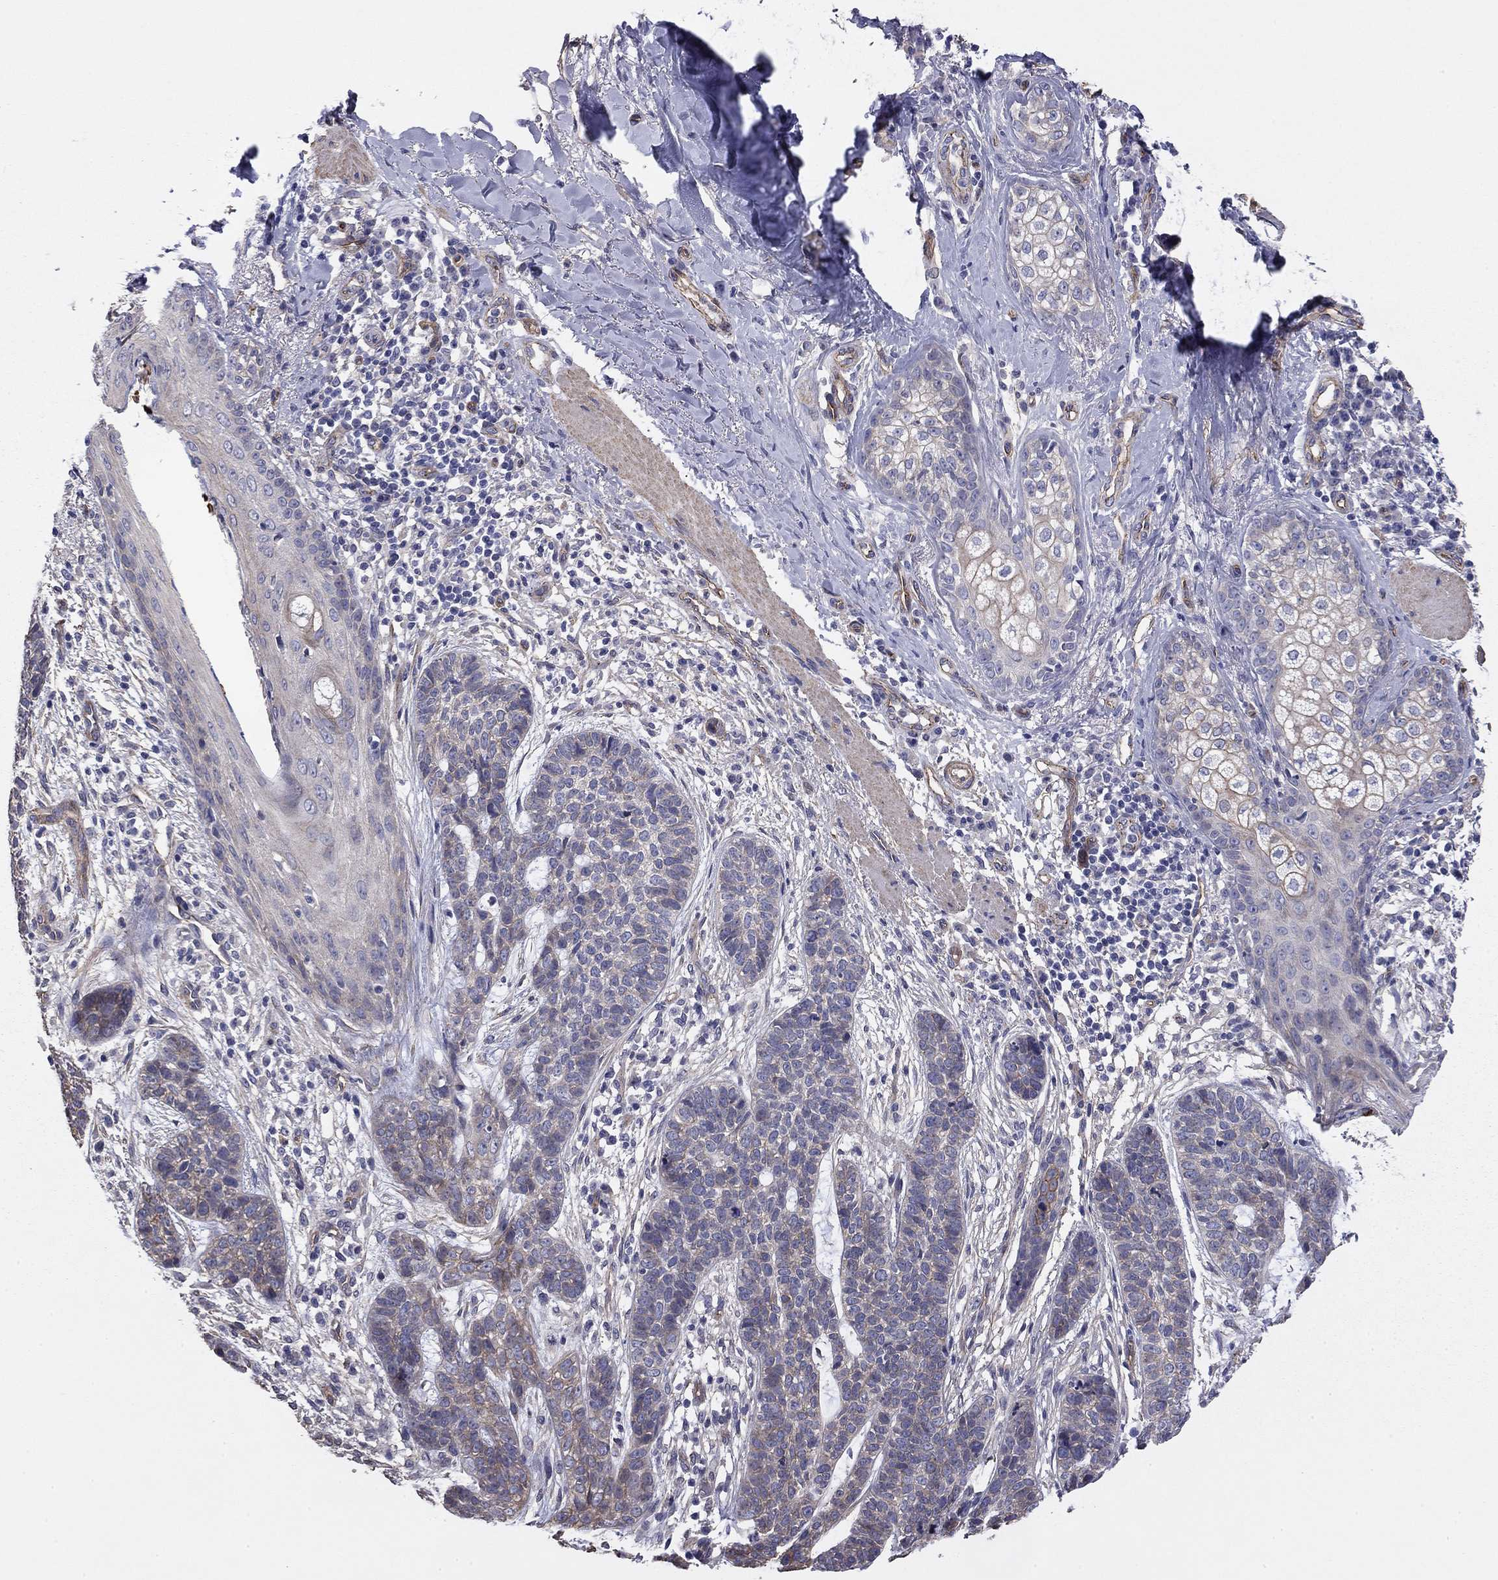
{"staining": {"intensity": "weak", "quantity": "<25%", "location": "cytoplasmic/membranous"}, "tissue": "skin cancer", "cell_type": "Tumor cells", "image_type": "cancer", "snomed": [{"axis": "morphology", "description": "Squamous cell carcinoma, NOS"}, {"axis": "topography", "description": "Skin"}], "caption": "Tumor cells are negative for protein expression in human squamous cell carcinoma (skin).", "gene": "TCHH", "patient": {"sex": "male", "age": 88}}